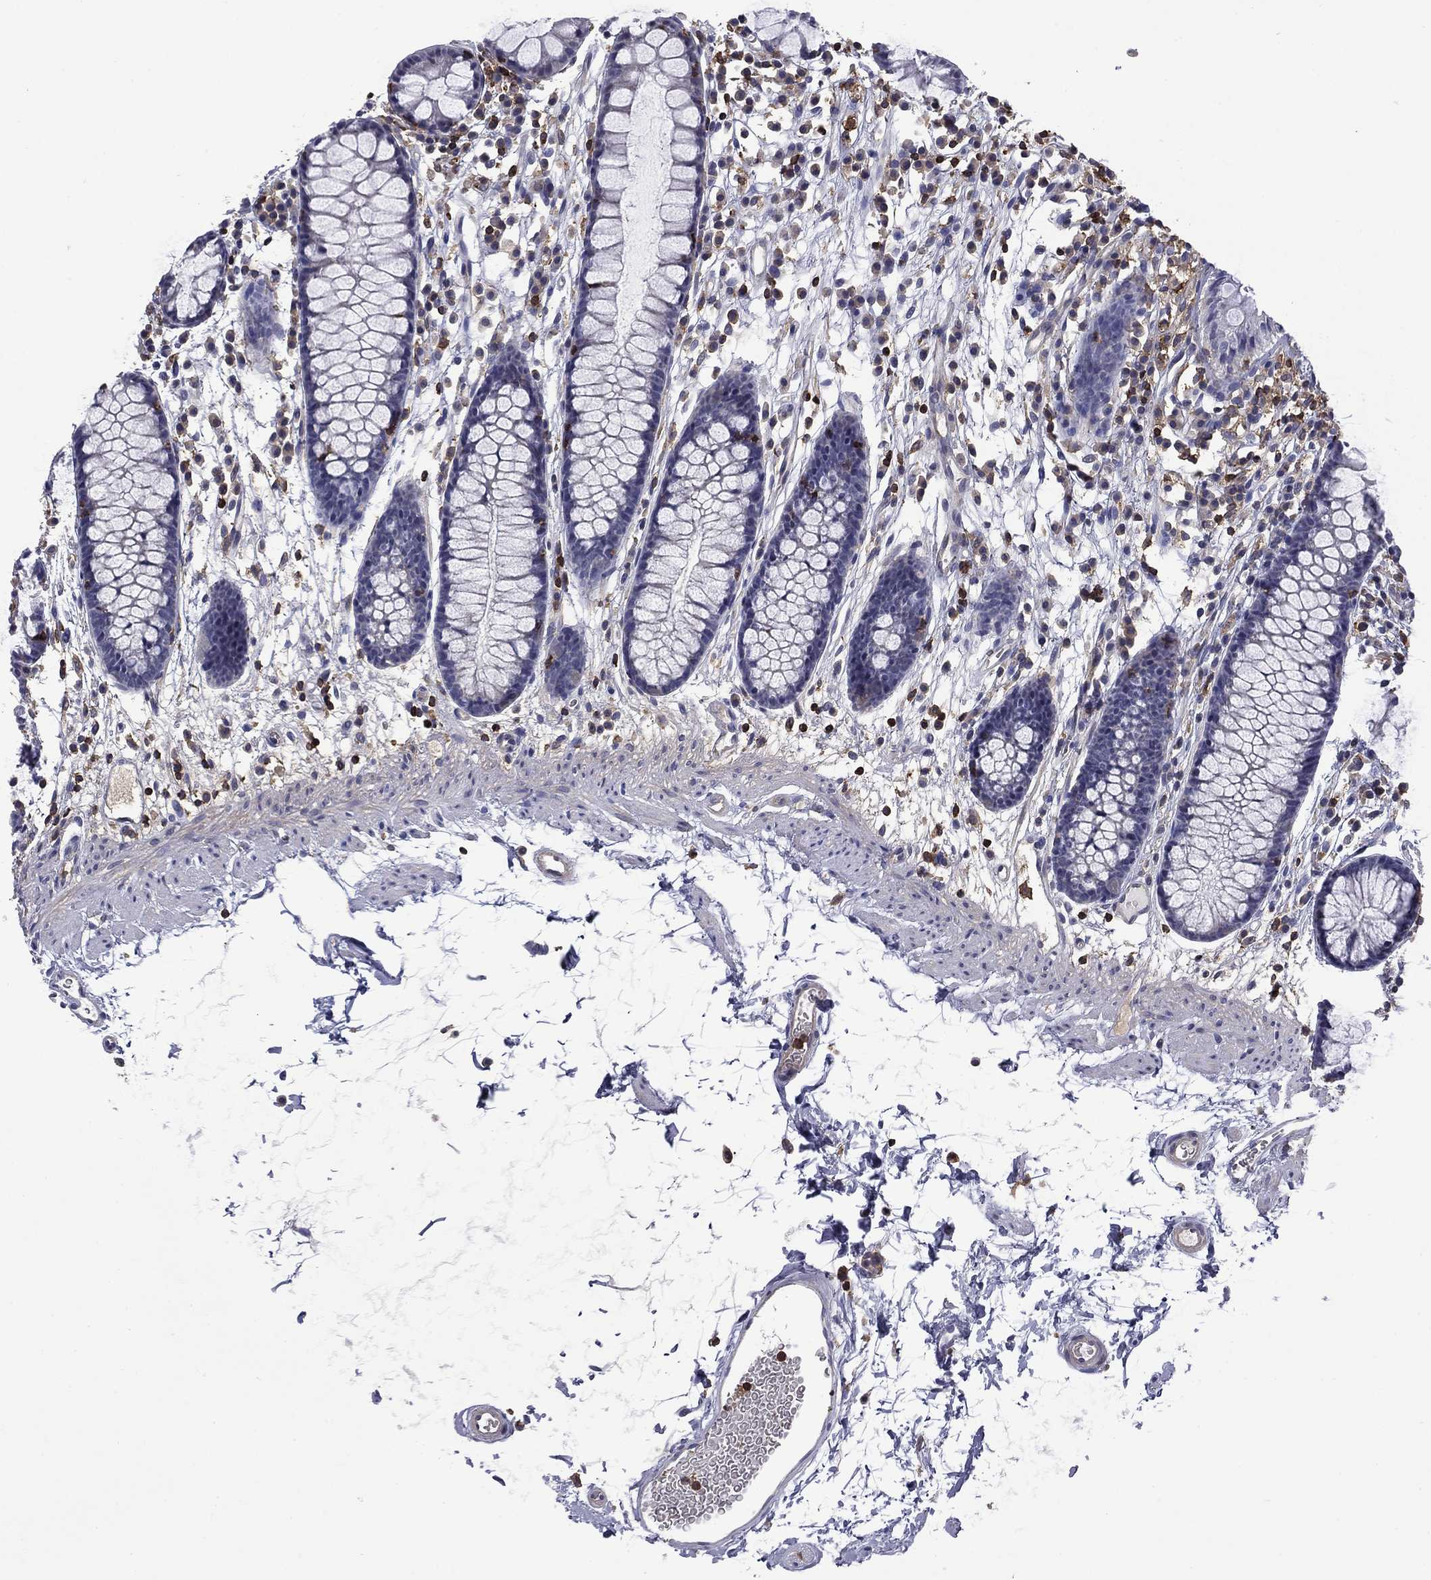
{"staining": {"intensity": "negative", "quantity": "none", "location": "none"}, "tissue": "colon", "cell_type": "Endothelial cells", "image_type": "normal", "snomed": [{"axis": "morphology", "description": "Normal tissue, NOS"}, {"axis": "topography", "description": "Colon"}], "caption": "DAB immunohistochemical staining of unremarkable colon shows no significant expression in endothelial cells.", "gene": "ARHGAP45", "patient": {"sex": "male", "age": 76}}